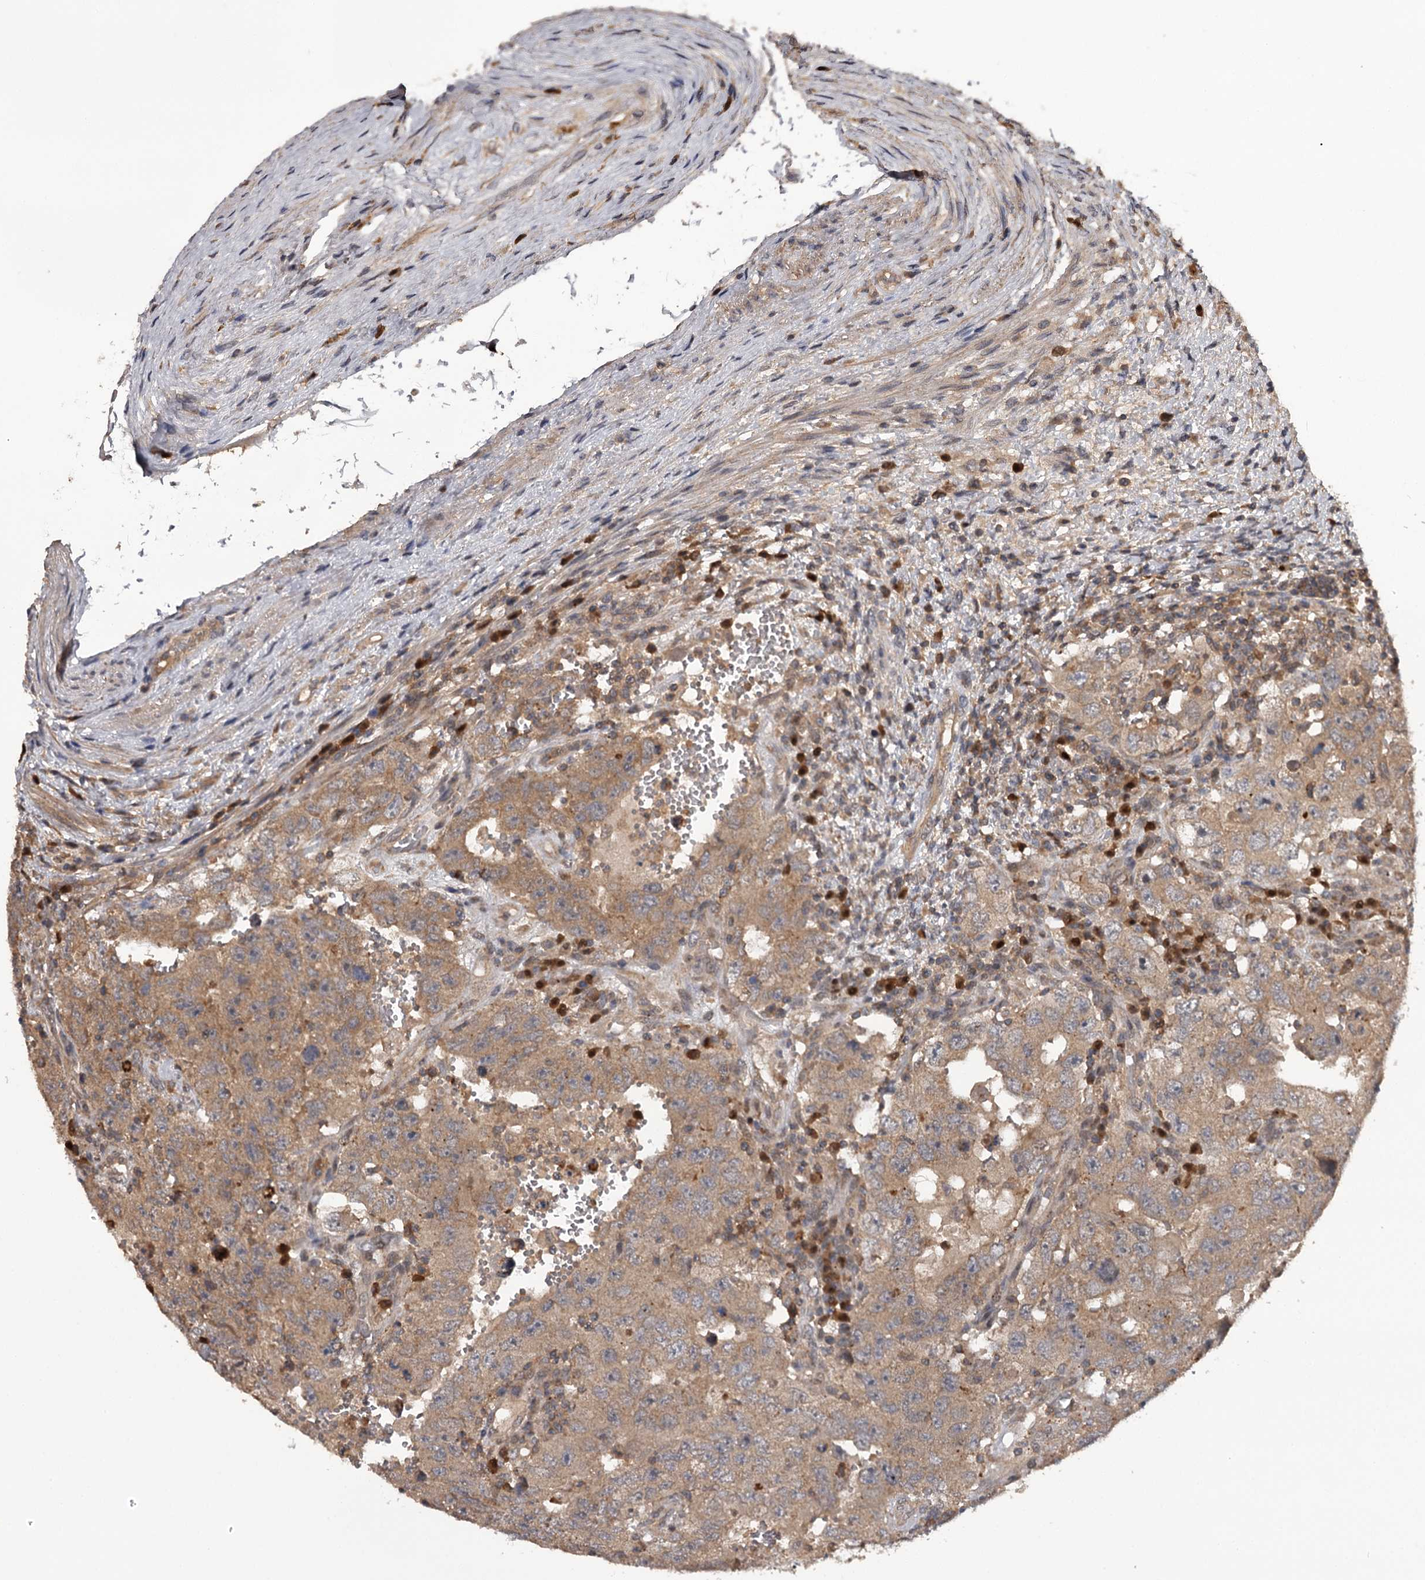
{"staining": {"intensity": "moderate", "quantity": ">75%", "location": "cytoplasmic/membranous"}, "tissue": "testis cancer", "cell_type": "Tumor cells", "image_type": "cancer", "snomed": [{"axis": "morphology", "description": "Carcinoma, Embryonal, NOS"}, {"axis": "topography", "description": "Testis"}], "caption": "This is a histology image of immunohistochemistry (IHC) staining of testis cancer, which shows moderate staining in the cytoplasmic/membranous of tumor cells.", "gene": "TTC12", "patient": {"sex": "male", "age": 26}}